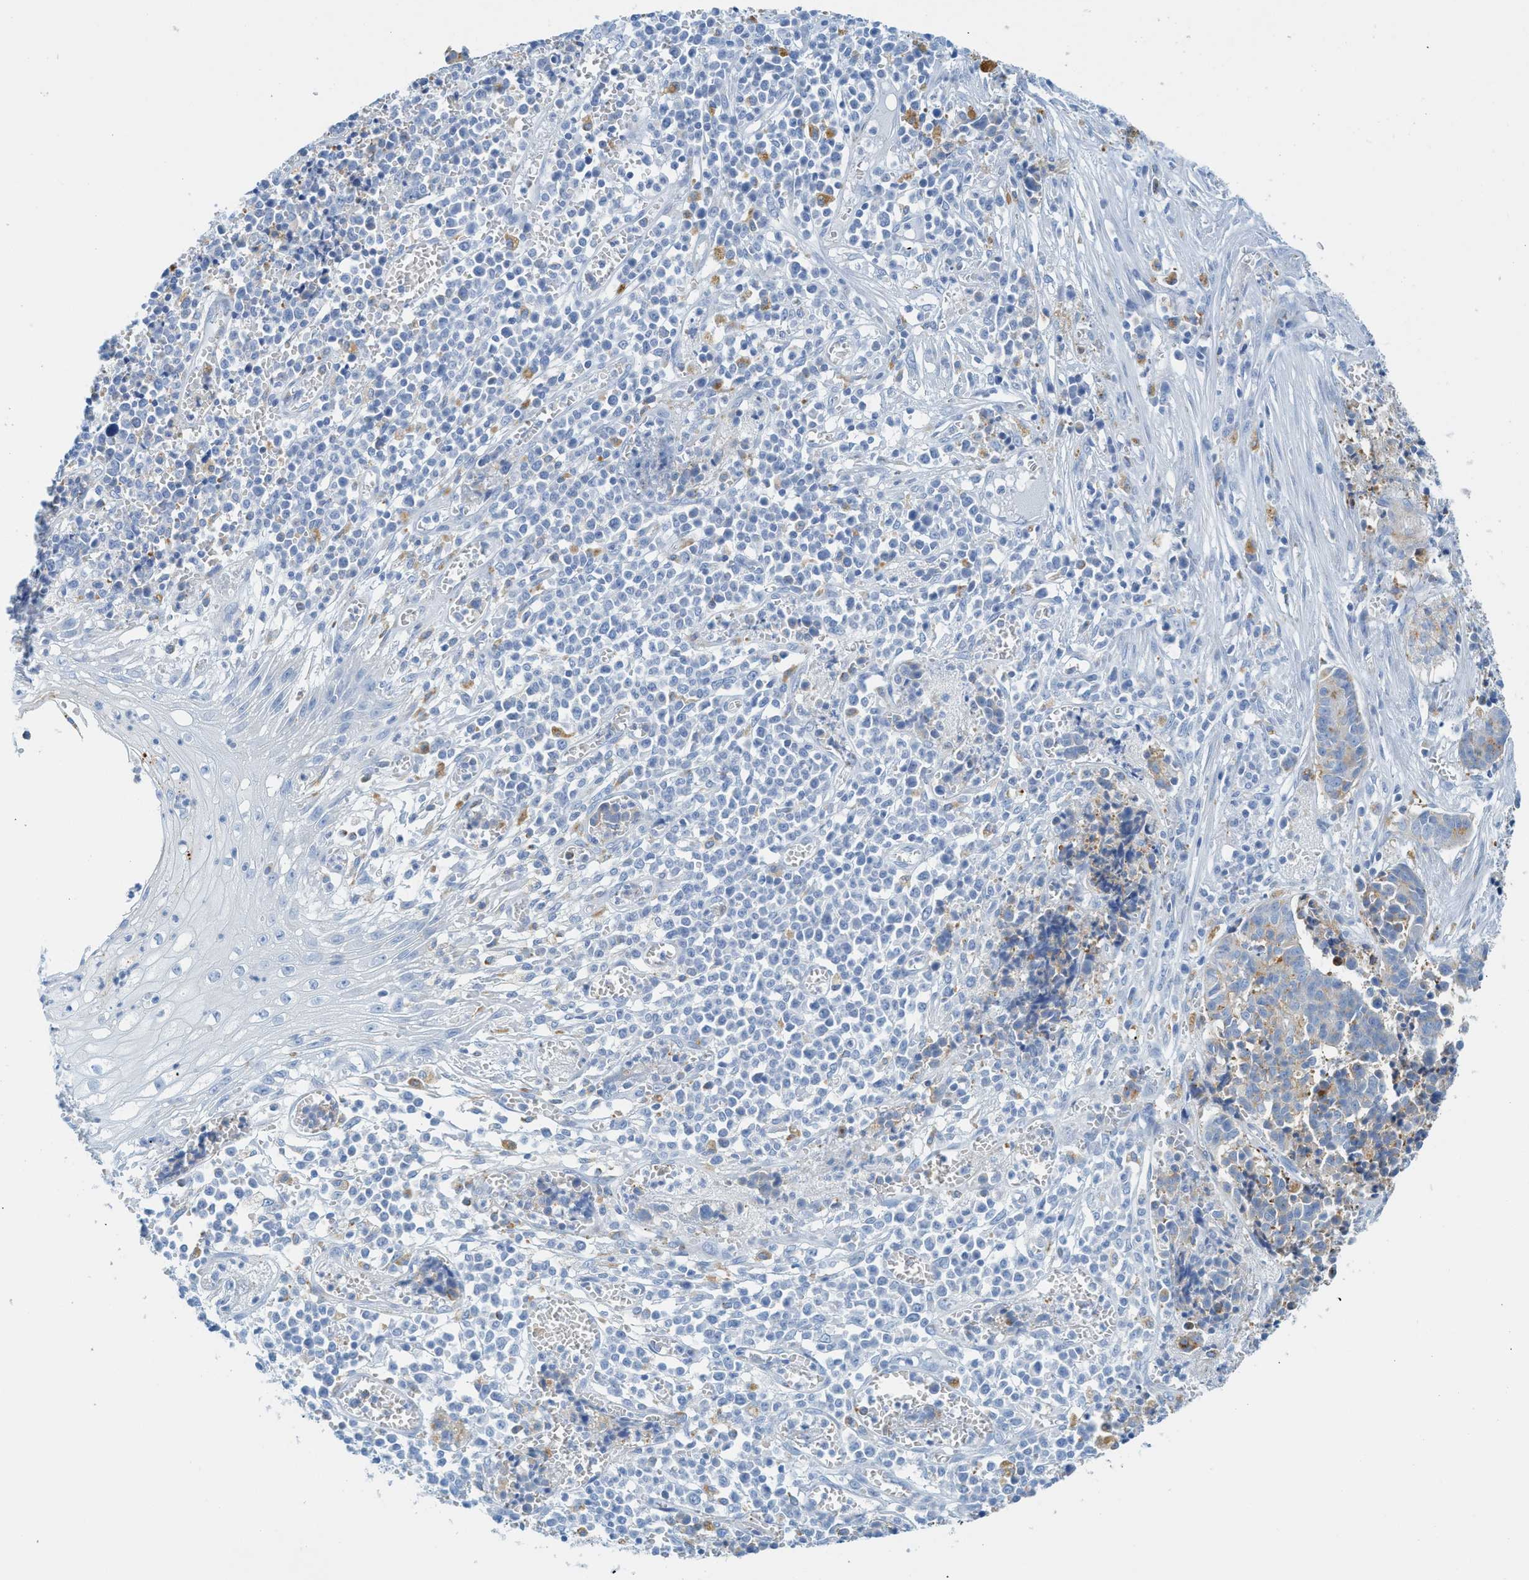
{"staining": {"intensity": "weak", "quantity": "<25%", "location": "cytoplasmic/membranous"}, "tissue": "cervical cancer", "cell_type": "Tumor cells", "image_type": "cancer", "snomed": [{"axis": "morphology", "description": "Squamous cell carcinoma, NOS"}, {"axis": "topography", "description": "Cervix"}], "caption": "DAB immunohistochemical staining of human cervical cancer (squamous cell carcinoma) demonstrates no significant staining in tumor cells. The staining is performed using DAB (3,3'-diaminobenzidine) brown chromogen with nuclei counter-stained in using hematoxylin.", "gene": "C21orf62", "patient": {"sex": "female", "age": 35}}